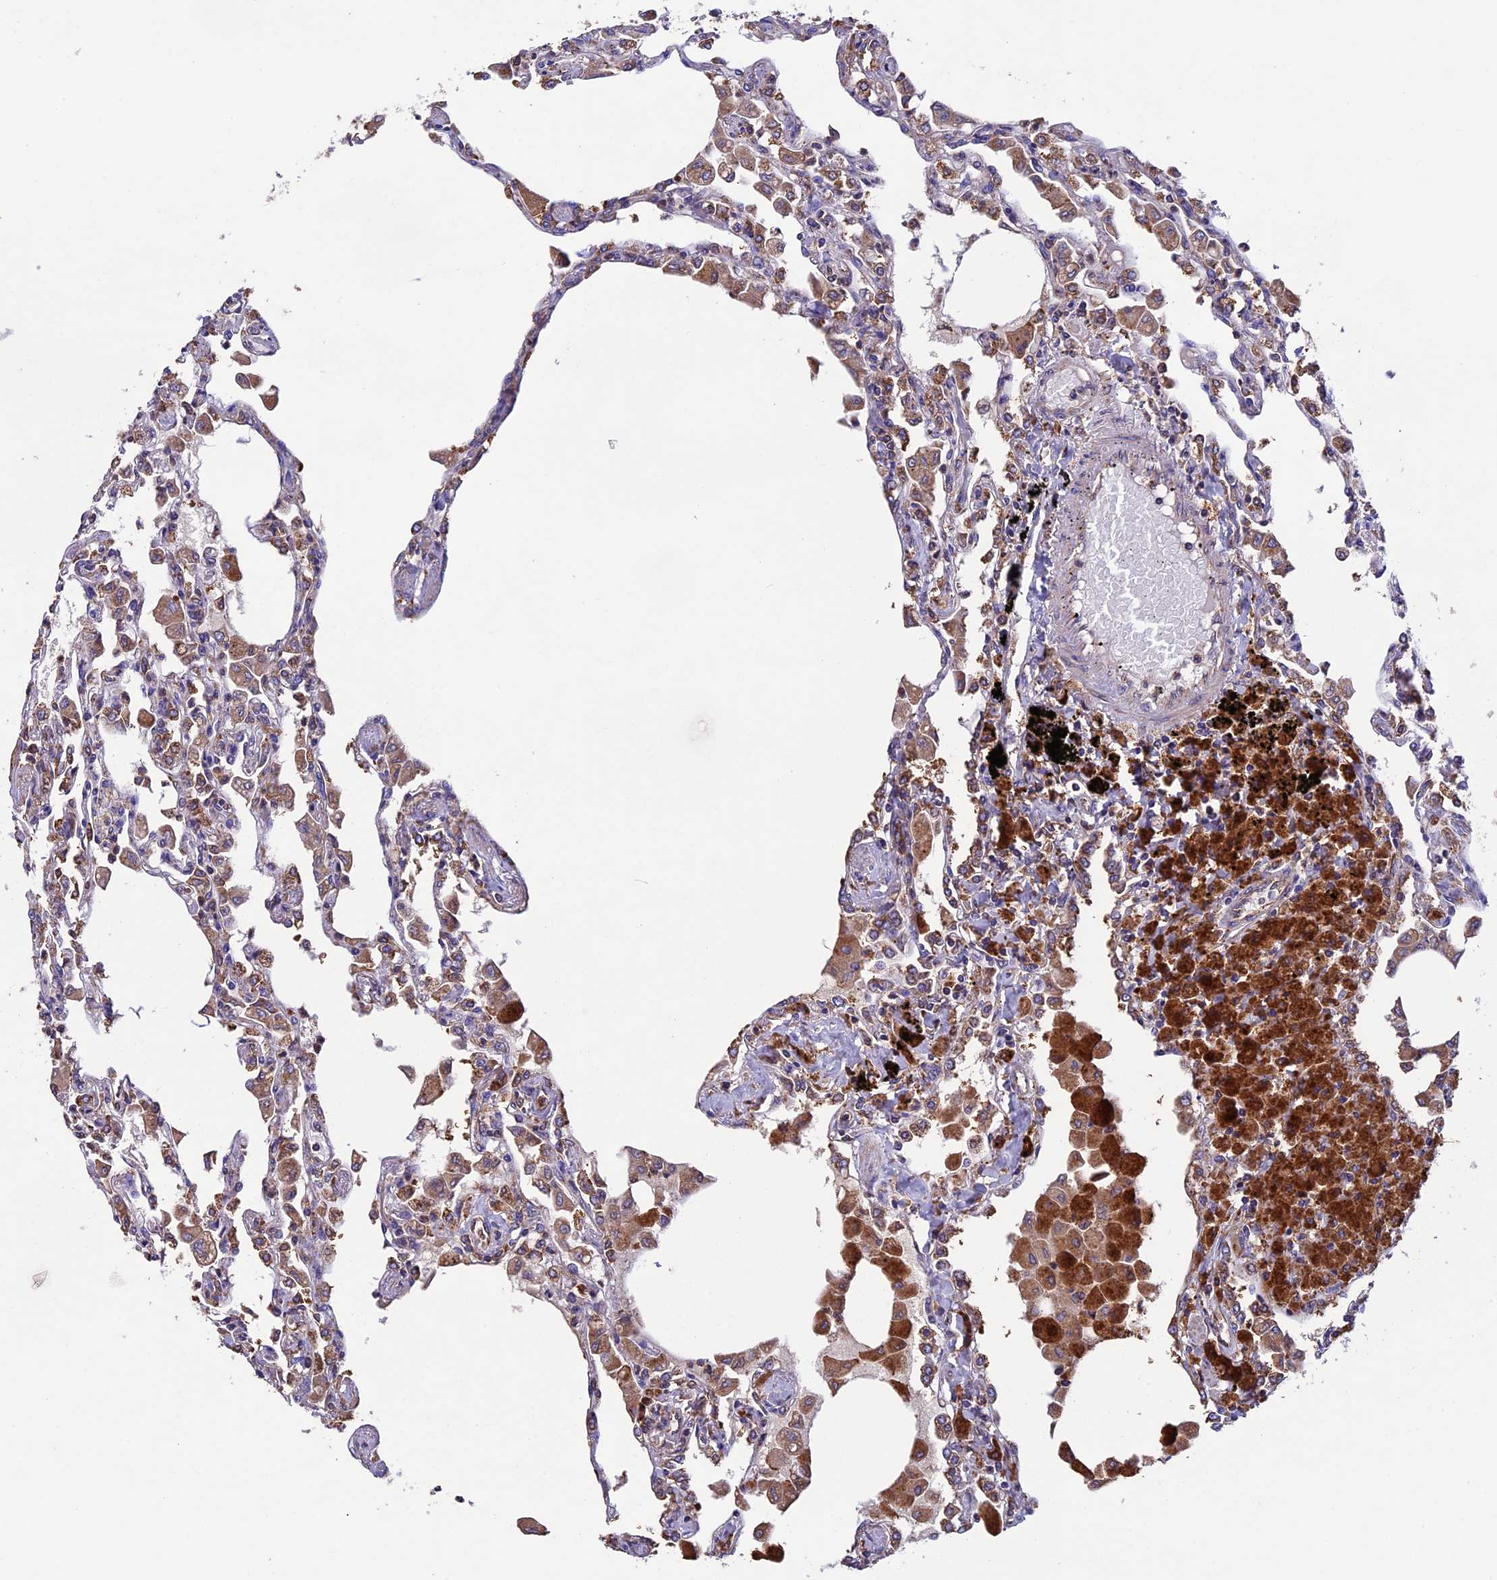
{"staining": {"intensity": "moderate", "quantity": "25%-75%", "location": "cytoplasmic/membranous"}, "tissue": "lung", "cell_type": "Alveolar cells", "image_type": "normal", "snomed": [{"axis": "morphology", "description": "Normal tissue, NOS"}, {"axis": "topography", "description": "Bronchus"}, {"axis": "topography", "description": "Lung"}], "caption": "This histopathology image reveals IHC staining of benign lung, with medium moderate cytoplasmic/membranous staining in approximately 25%-75% of alveolar cells.", "gene": "BTBD3", "patient": {"sex": "female", "age": 49}}